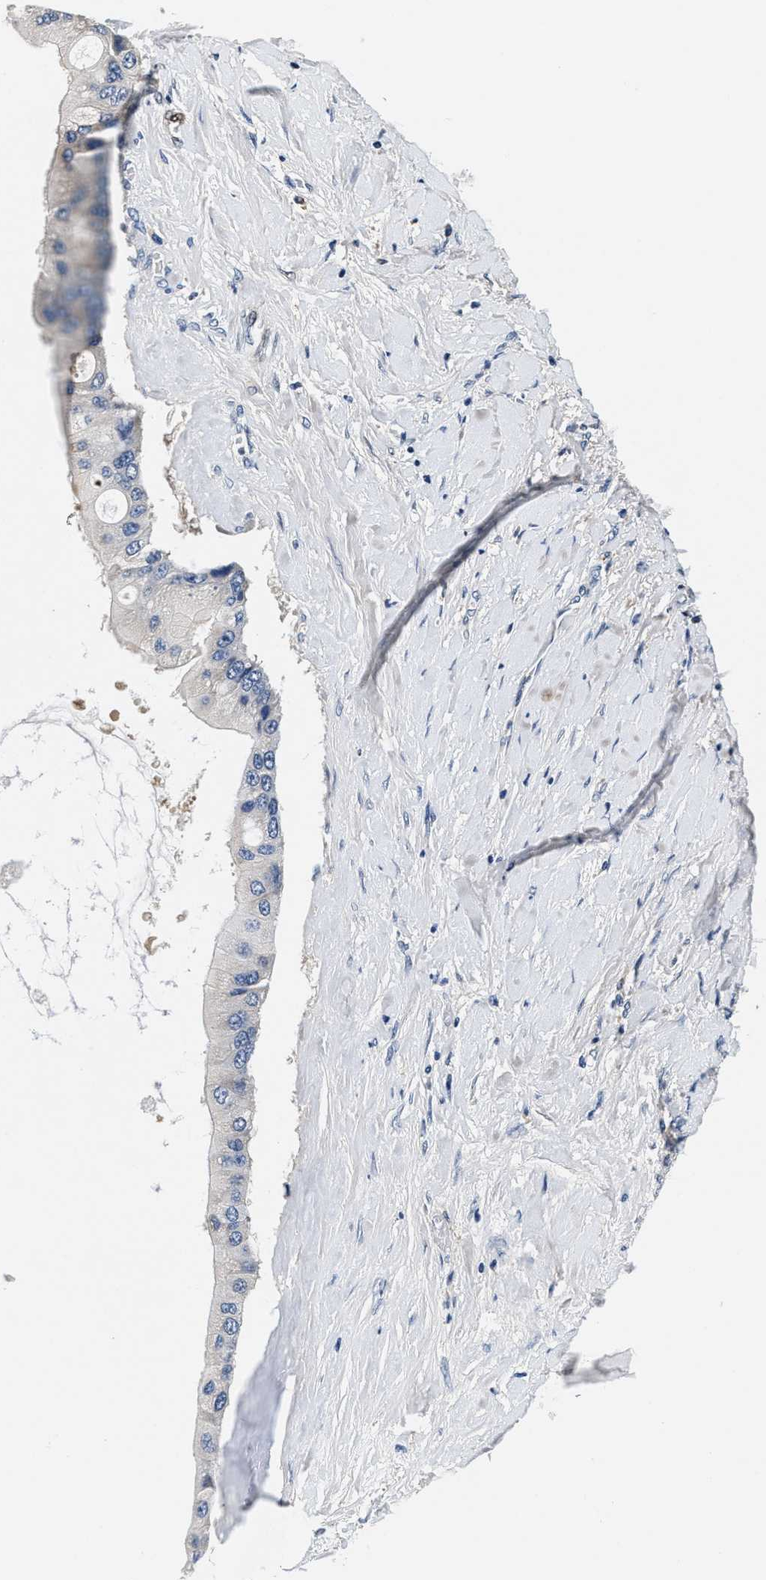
{"staining": {"intensity": "negative", "quantity": "none", "location": "none"}, "tissue": "liver cancer", "cell_type": "Tumor cells", "image_type": "cancer", "snomed": [{"axis": "morphology", "description": "Cholangiocarcinoma"}, {"axis": "topography", "description": "Liver"}], "caption": "Image shows no protein positivity in tumor cells of liver cholangiocarcinoma tissue. (Stains: DAB (3,3'-diaminobenzidine) IHC with hematoxylin counter stain, Microscopy: brightfield microscopy at high magnification).", "gene": "ANKIB1", "patient": {"sex": "male", "age": 50}}